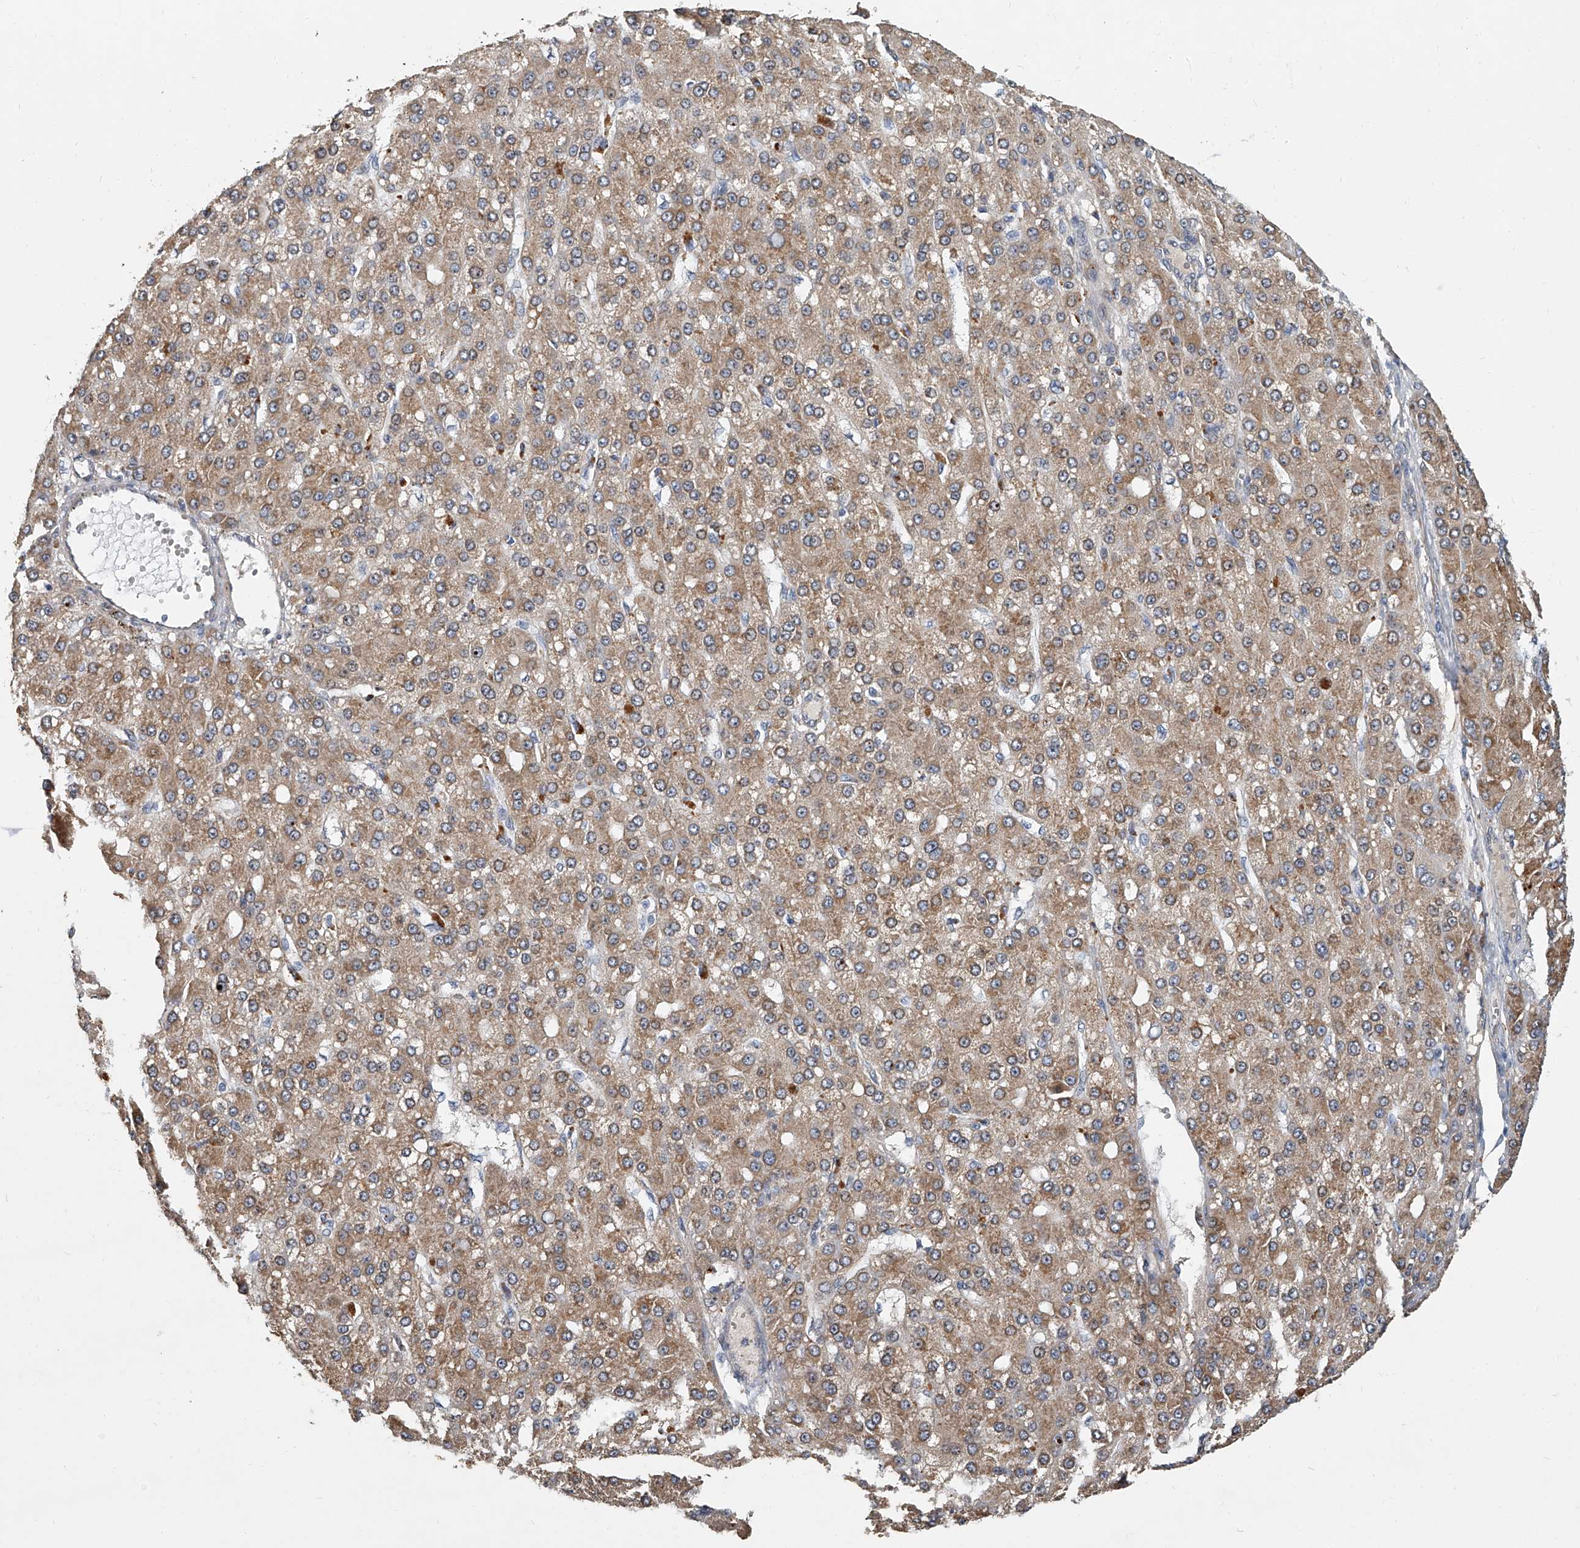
{"staining": {"intensity": "moderate", "quantity": ">75%", "location": "cytoplasmic/membranous"}, "tissue": "liver cancer", "cell_type": "Tumor cells", "image_type": "cancer", "snomed": [{"axis": "morphology", "description": "Carcinoma, Hepatocellular, NOS"}, {"axis": "topography", "description": "Liver"}], "caption": "Protein expression analysis of human liver hepatocellular carcinoma reveals moderate cytoplasmic/membranous staining in about >75% of tumor cells.", "gene": "JAG2", "patient": {"sex": "male", "age": 67}}